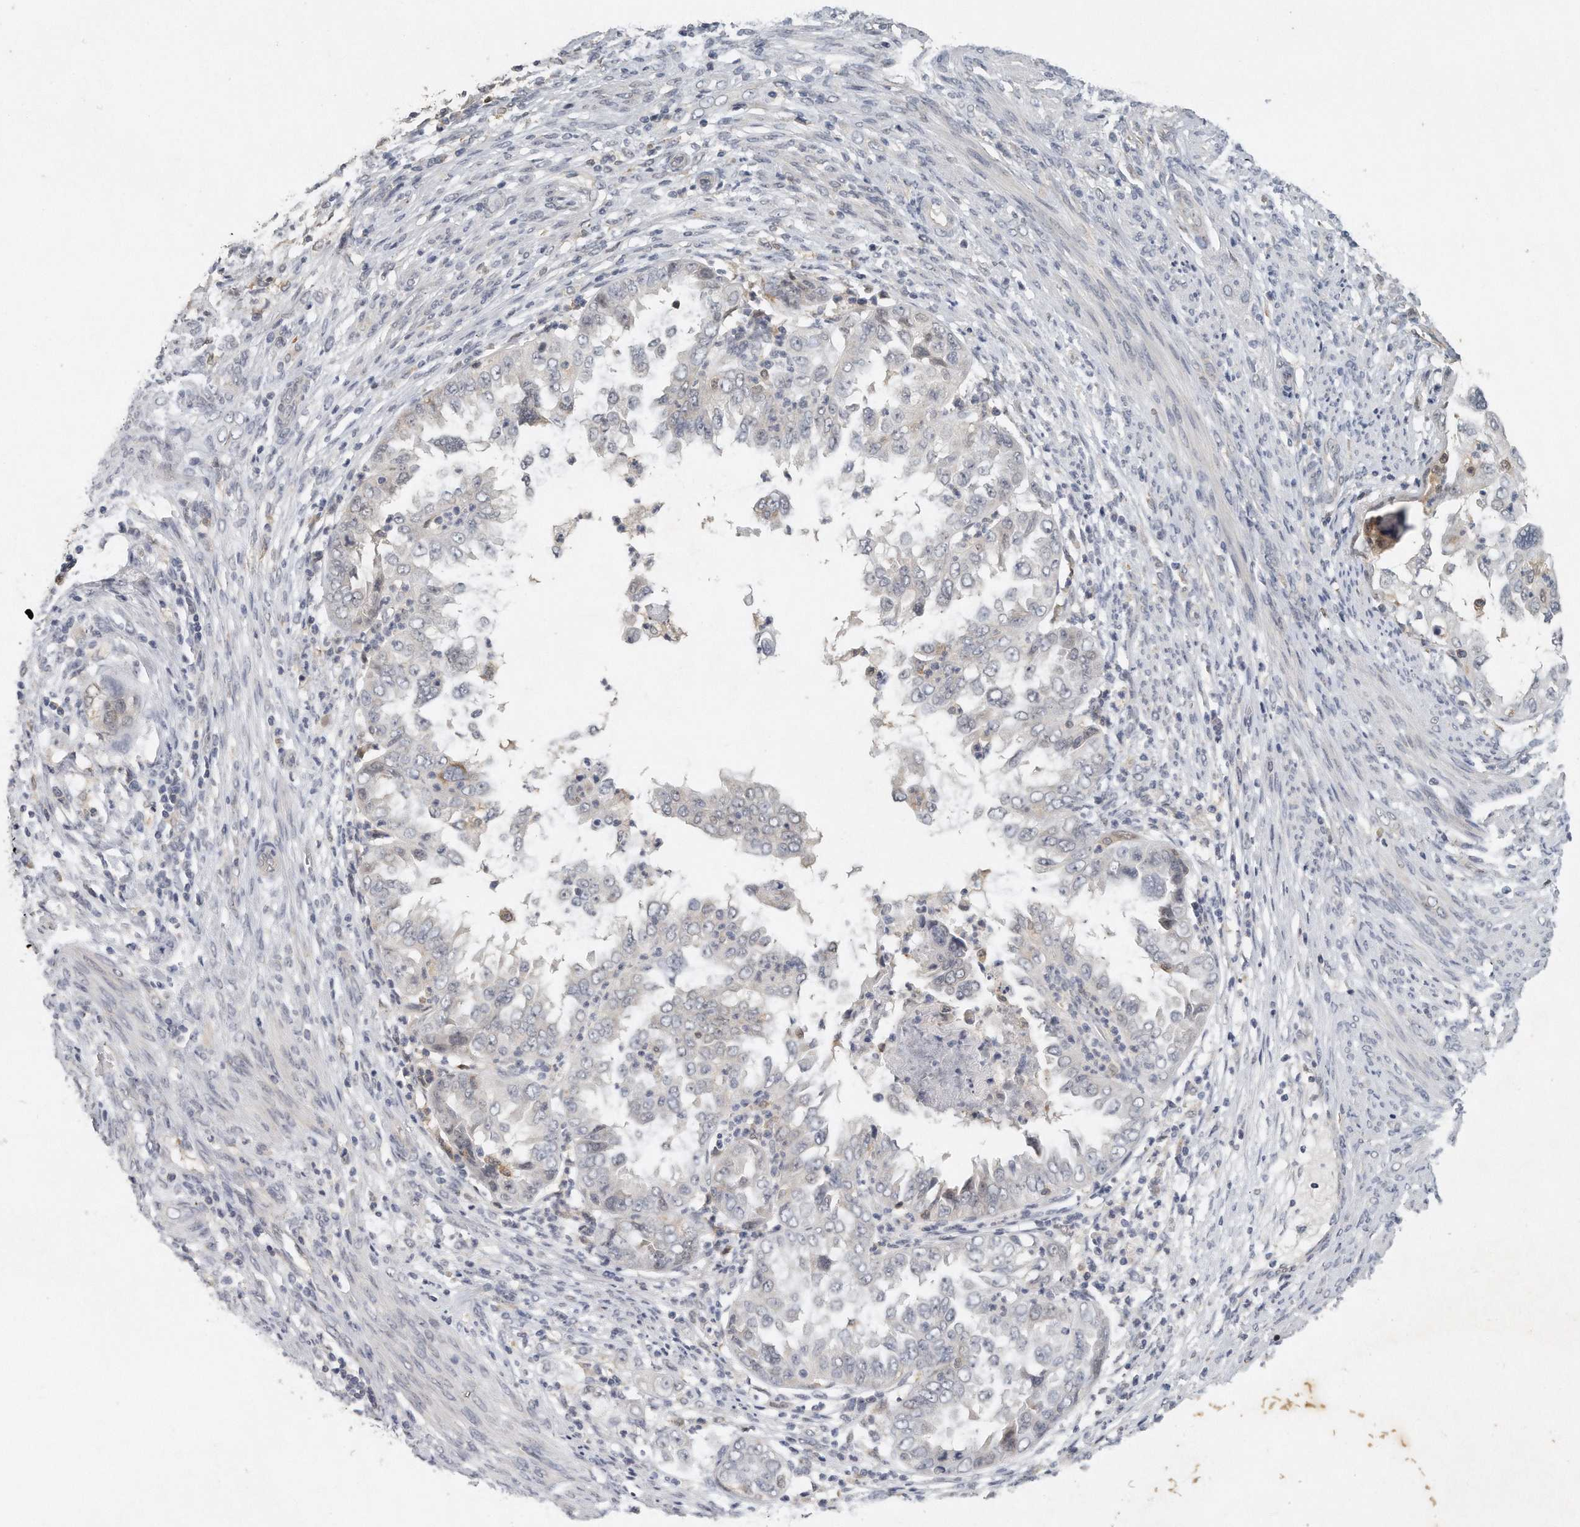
{"staining": {"intensity": "negative", "quantity": "none", "location": "none"}, "tissue": "endometrial cancer", "cell_type": "Tumor cells", "image_type": "cancer", "snomed": [{"axis": "morphology", "description": "Adenocarcinoma, NOS"}, {"axis": "topography", "description": "Endometrium"}], "caption": "An image of human endometrial cancer is negative for staining in tumor cells.", "gene": "CAMK1", "patient": {"sex": "female", "age": 85}}